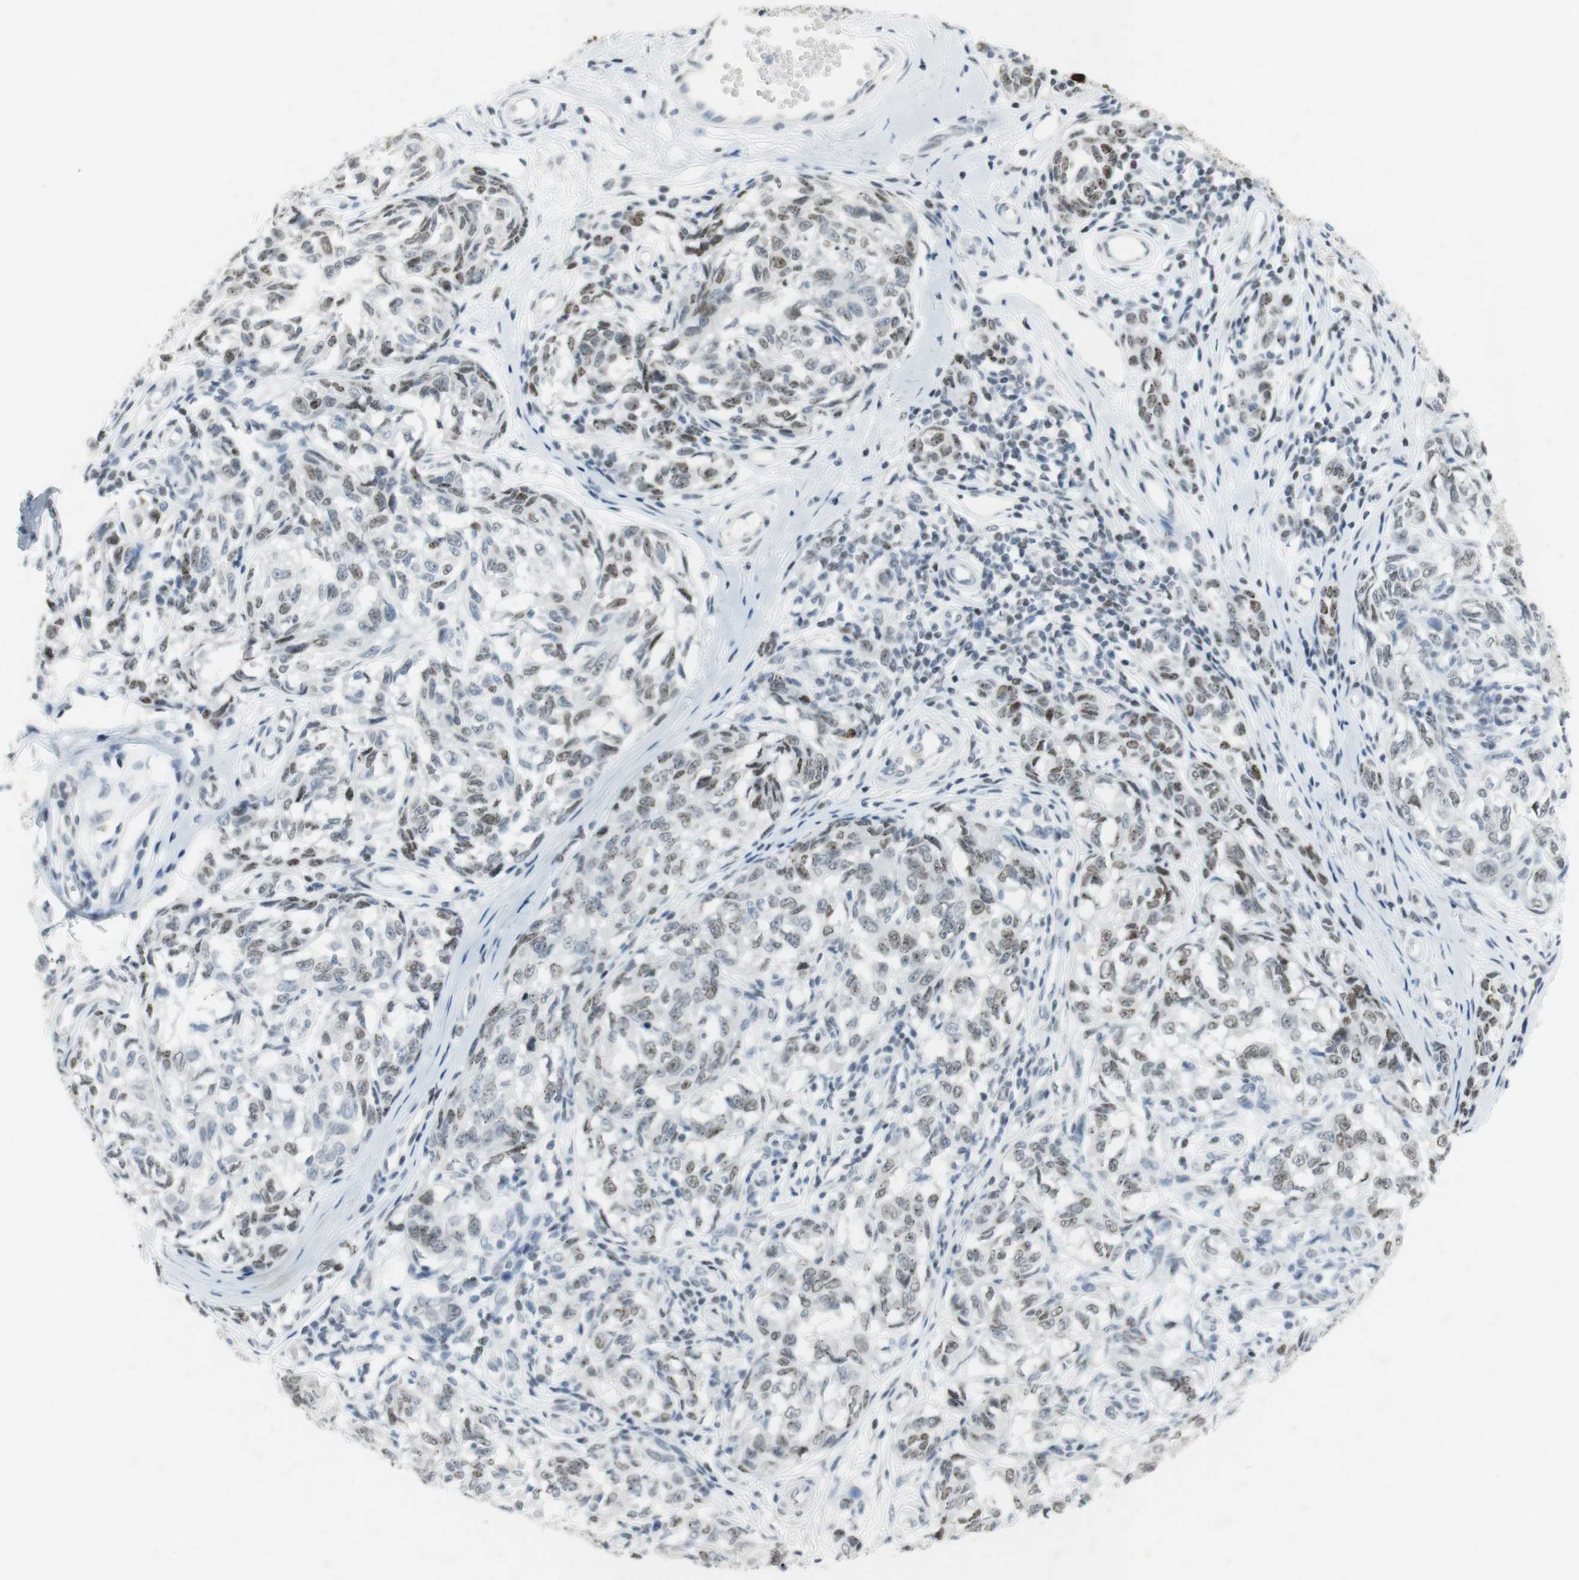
{"staining": {"intensity": "weak", "quantity": "25%-75%", "location": "nuclear"}, "tissue": "melanoma", "cell_type": "Tumor cells", "image_type": "cancer", "snomed": [{"axis": "morphology", "description": "Malignant melanoma, NOS"}, {"axis": "topography", "description": "Skin"}], "caption": "This histopathology image displays immunohistochemistry (IHC) staining of melanoma, with low weak nuclear expression in approximately 25%-75% of tumor cells.", "gene": "BMI1", "patient": {"sex": "female", "age": 64}}